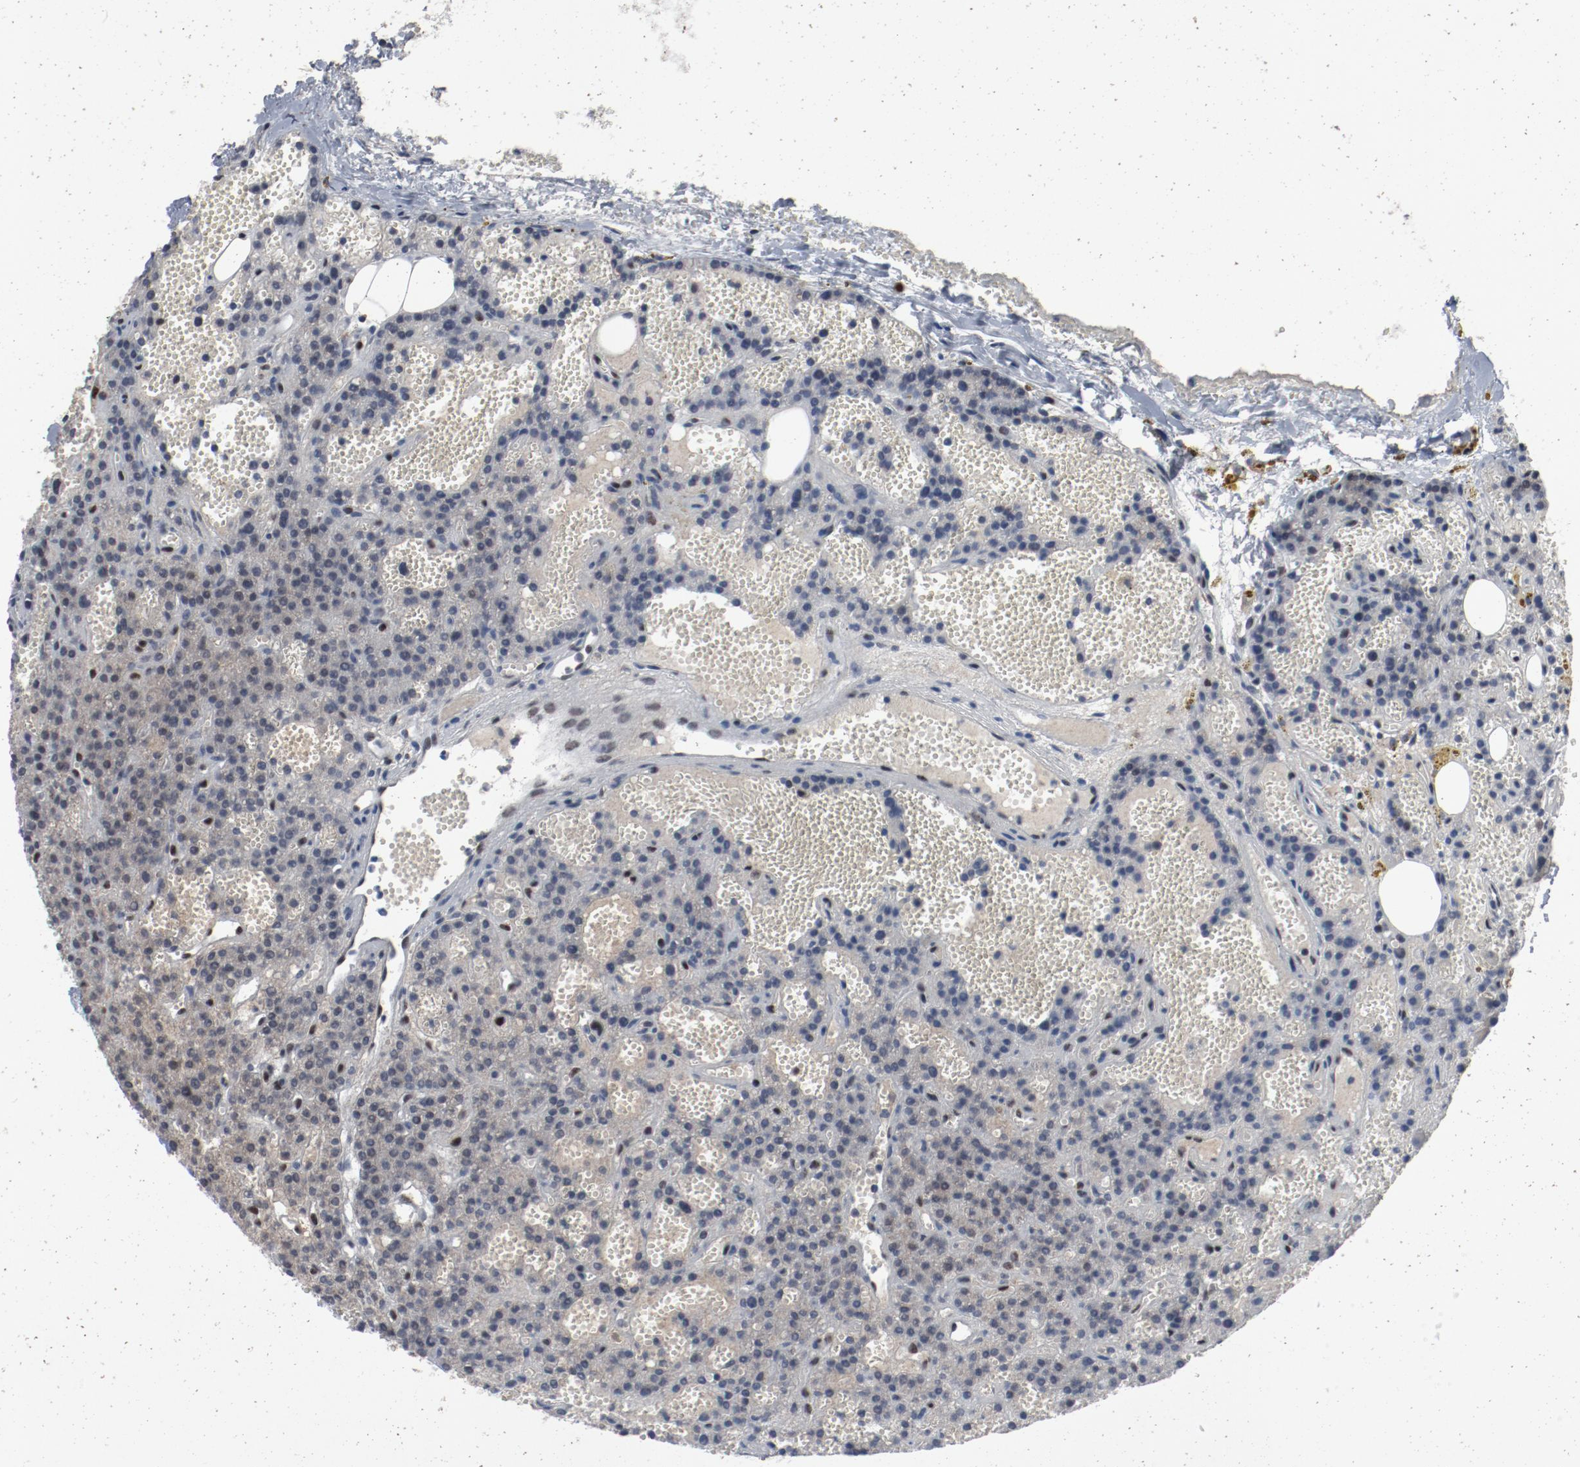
{"staining": {"intensity": "strong", "quantity": ">75%", "location": "cytoplasmic/membranous,nuclear"}, "tissue": "parathyroid gland", "cell_type": "Glandular cells", "image_type": "normal", "snomed": [{"axis": "morphology", "description": "Normal tissue, NOS"}, {"axis": "topography", "description": "Parathyroid gland"}], "caption": "Immunohistochemistry of benign human parathyroid gland demonstrates high levels of strong cytoplasmic/membranous,nuclear expression in approximately >75% of glandular cells. Immunohistochemistry (ihc) stains the protein of interest in brown and the nuclei are stained blue.", "gene": "JMJD6", "patient": {"sex": "male", "age": 25}}